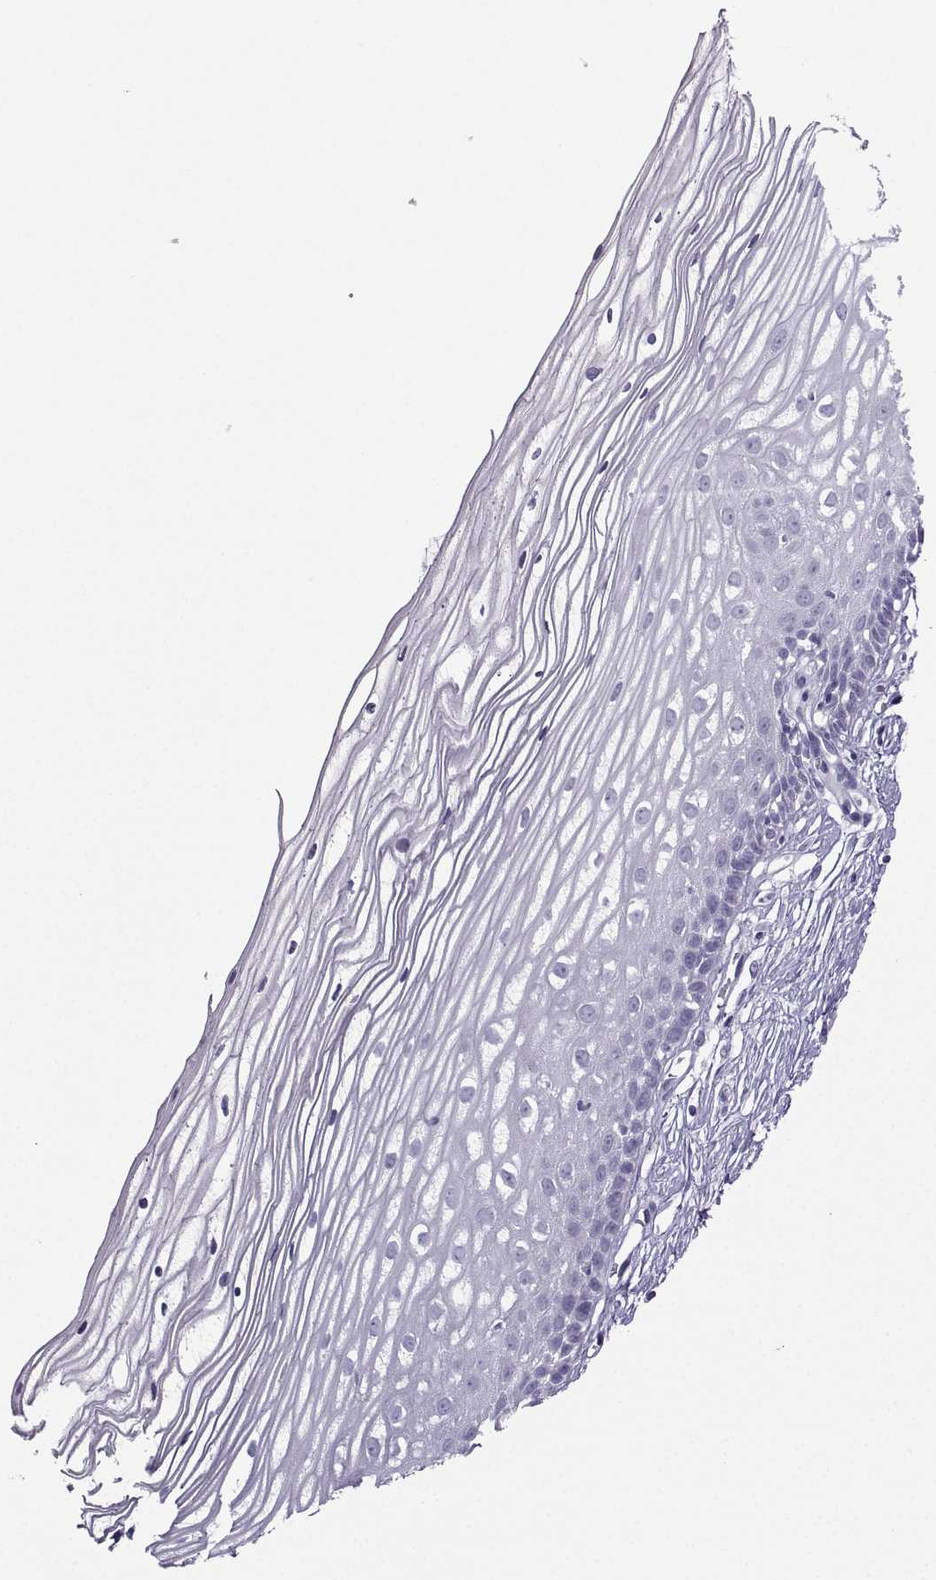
{"staining": {"intensity": "negative", "quantity": "none", "location": "none"}, "tissue": "cervix", "cell_type": "Glandular cells", "image_type": "normal", "snomed": [{"axis": "morphology", "description": "Normal tissue, NOS"}, {"axis": "topography", "description": "Cervix"}], "caption": "A micrograph of cervix stained for a protein exhibits no brown staining in glandular cells. Brightfield microscopy of IHC stained with DAB (3,3'-diaminobenzidine) (brown) and hematoxylin (blue), captured at high magnification.", "gene": "FBXO24", "patient": {"sex": "female", "age": 40}}